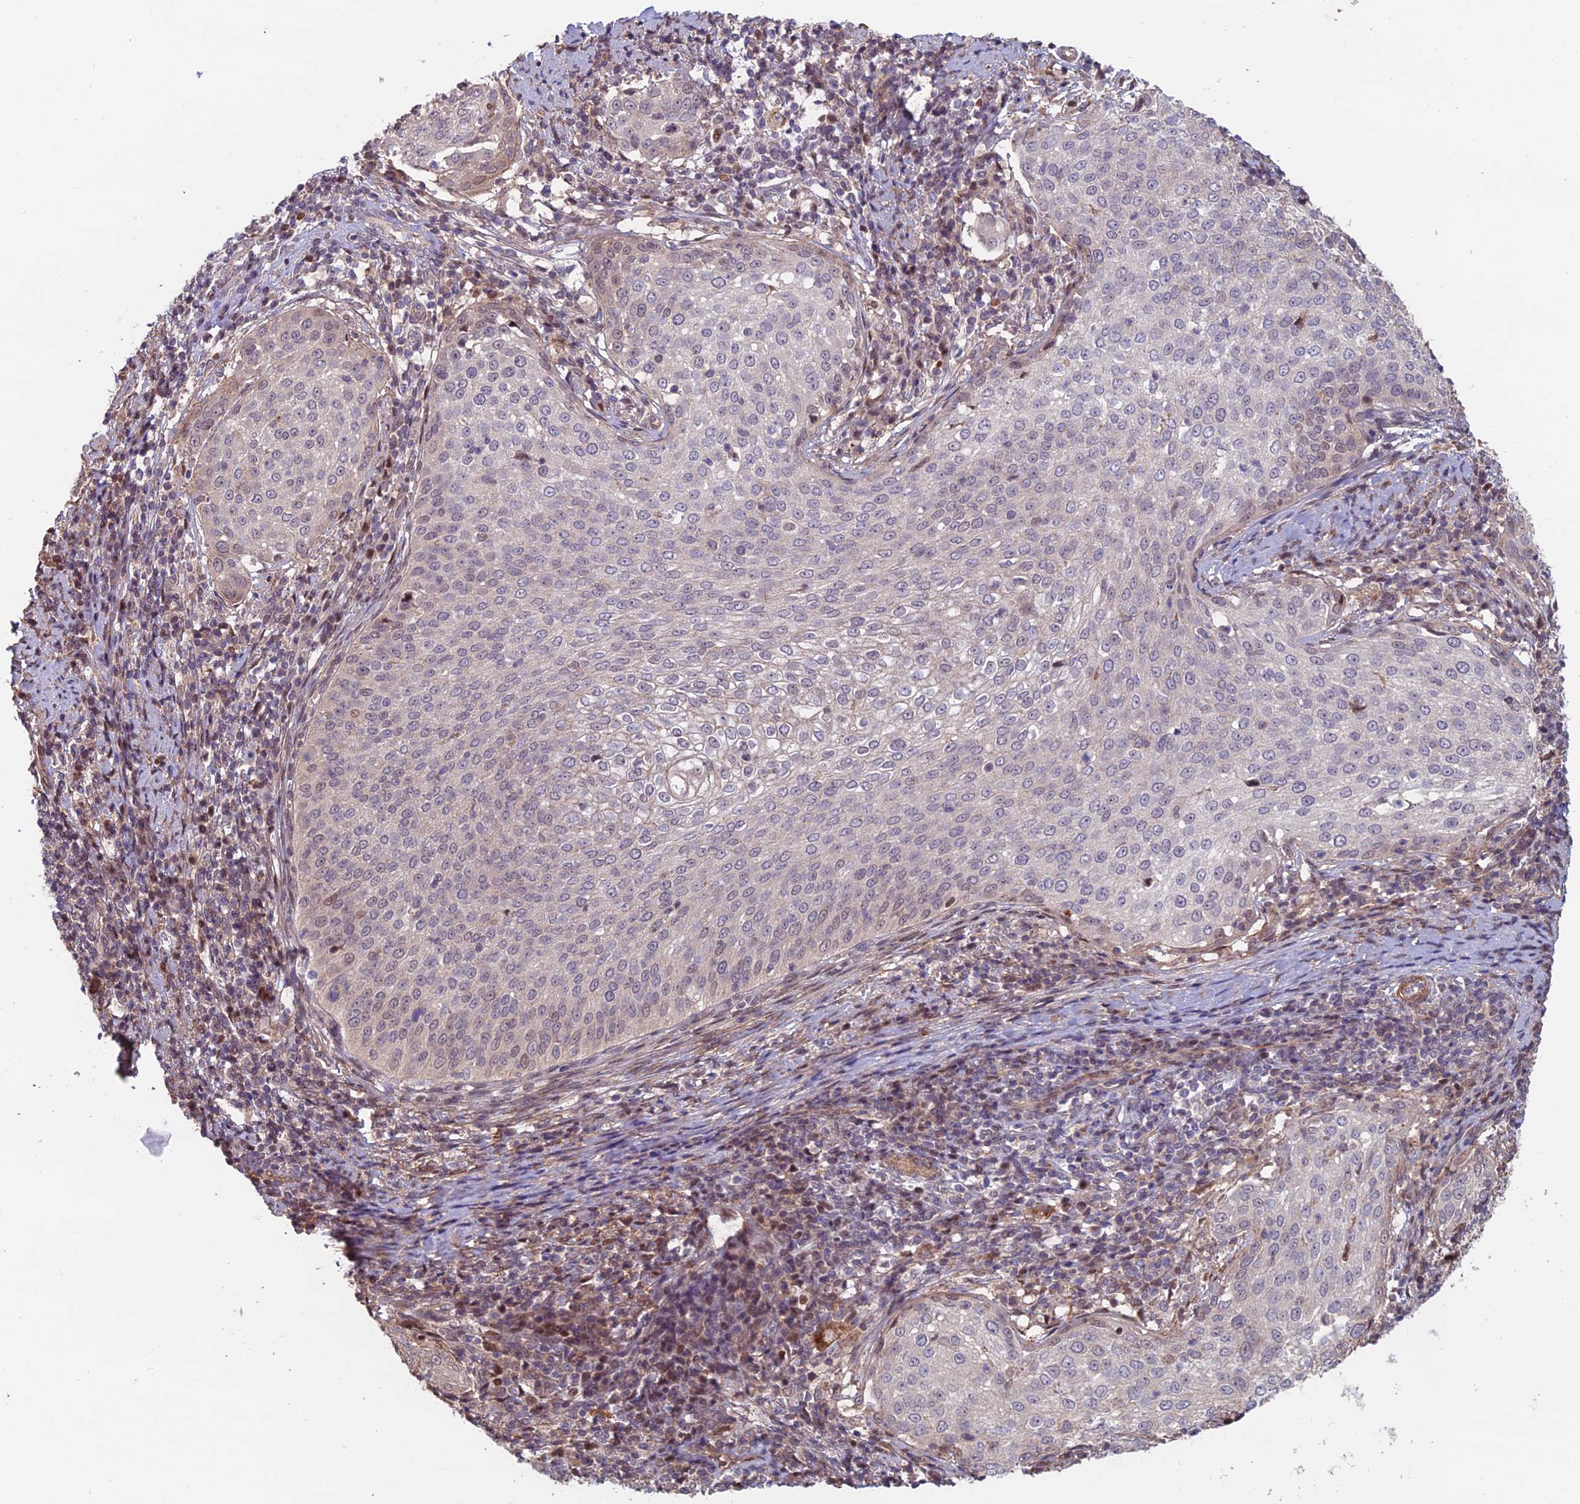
{"staining": {"intensity": "weak", "quantity": "<25%", "location": "nuclear"}, "tissue": "cervical cancer", "cell_type": "Tumor cells", "image_type": "cancer", "snomed": [{"axis": "morphology", "description": "Squamous cell carcinoma, NOS"}, {"axis": "topography", "description": "Cervix"}], "caption": "IHC micrograph of squamous cell carcinoma (cervical) stained for a protein (brown), which shows no positivity in tumor cells.", "gene": "CCDC183", "patient": {"sex": "female", "age": 57}}